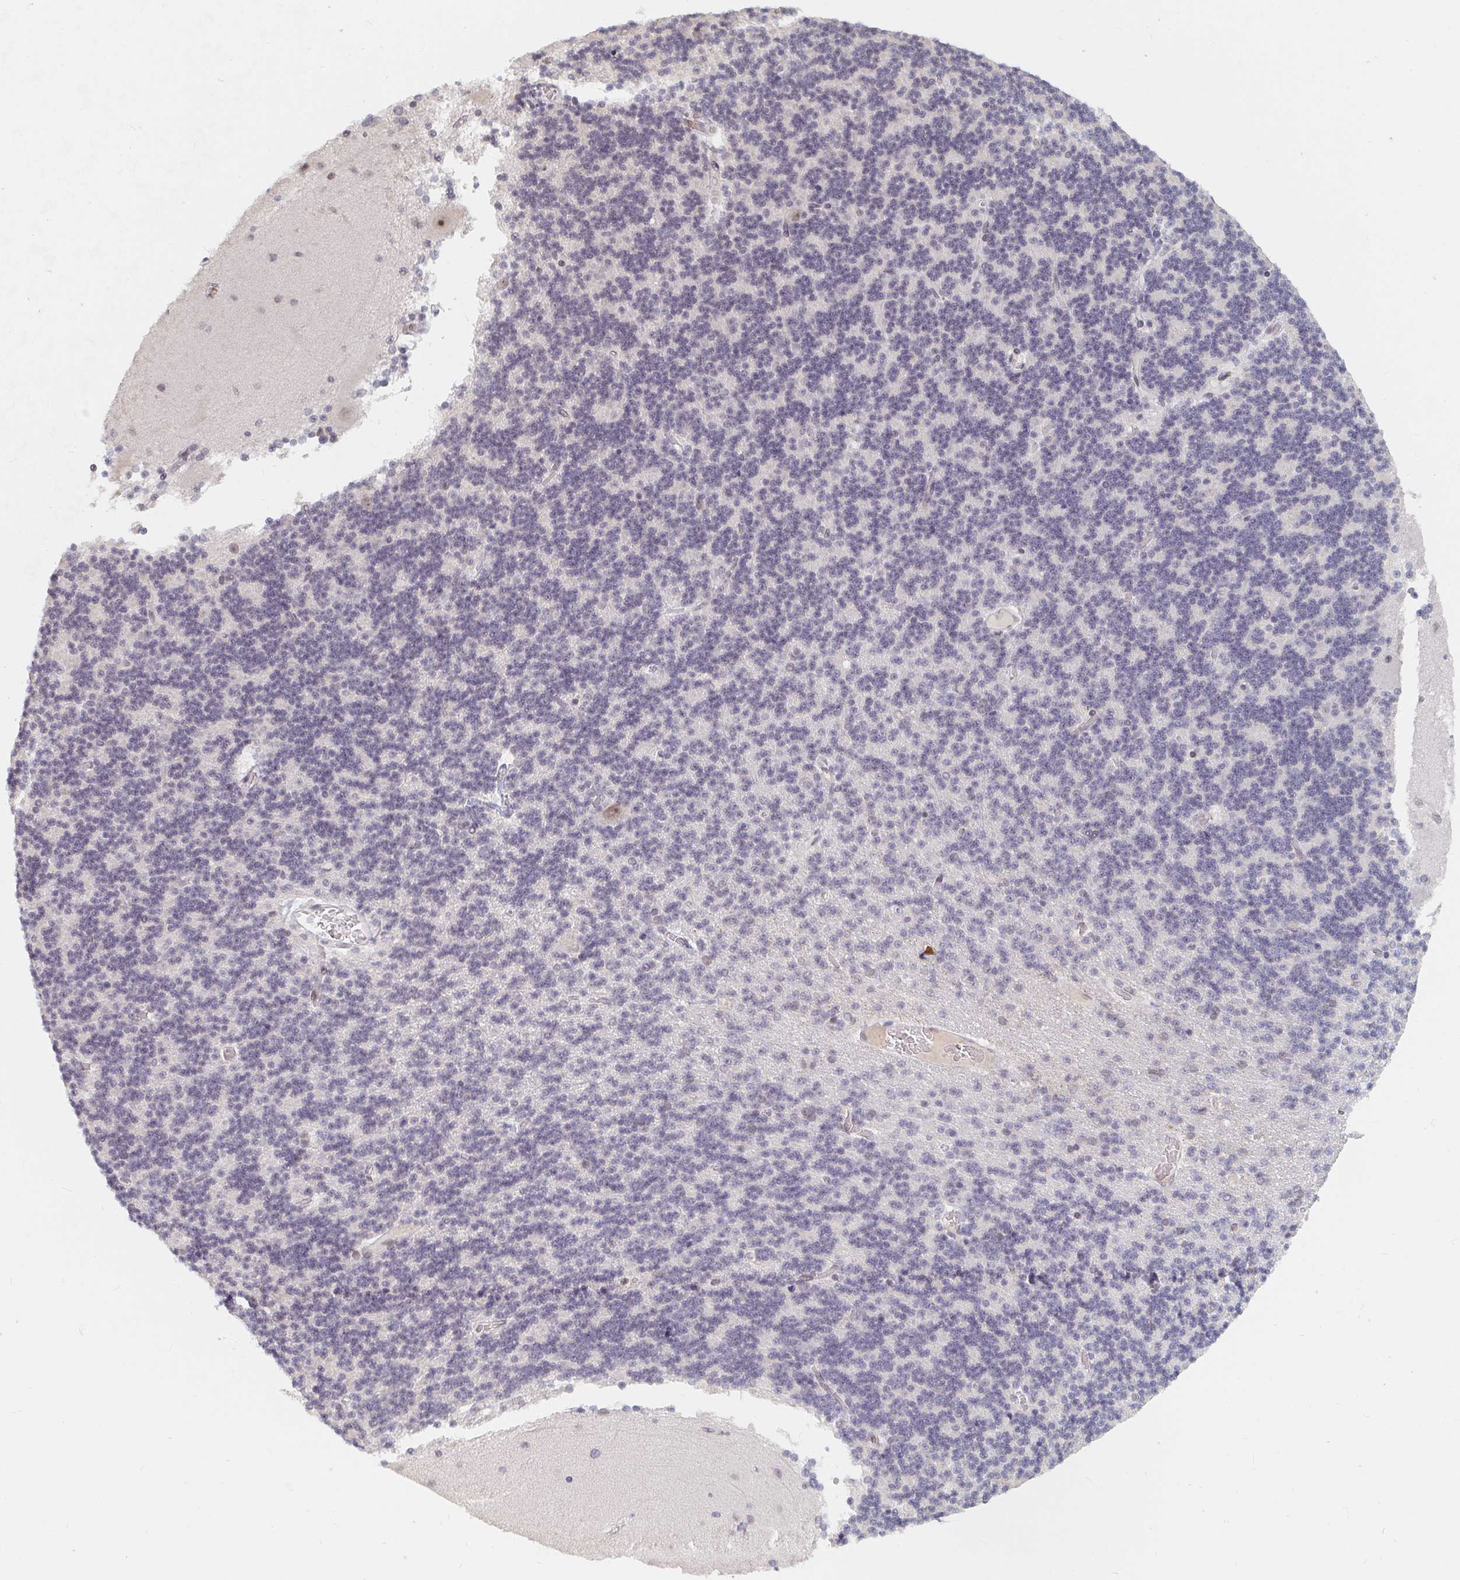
{"staining": {"intensity": "negative", "quantity": "none", "location": "none"}, "tissue": "cerebellum", "cell_type": "Cells in granular layer", "image_type": "normal", "snomed": [{"axis": "morphology", "description": "Normal tissue, NOS"}, {"axis": "topography", "description": "Cerebellum"}], "caption": "Human cerebellum stained for a protein using IHC shows no positivity in cells in granular layer.", "gene": "CHD2", "patient": {"sex": "female", "age": 54}}